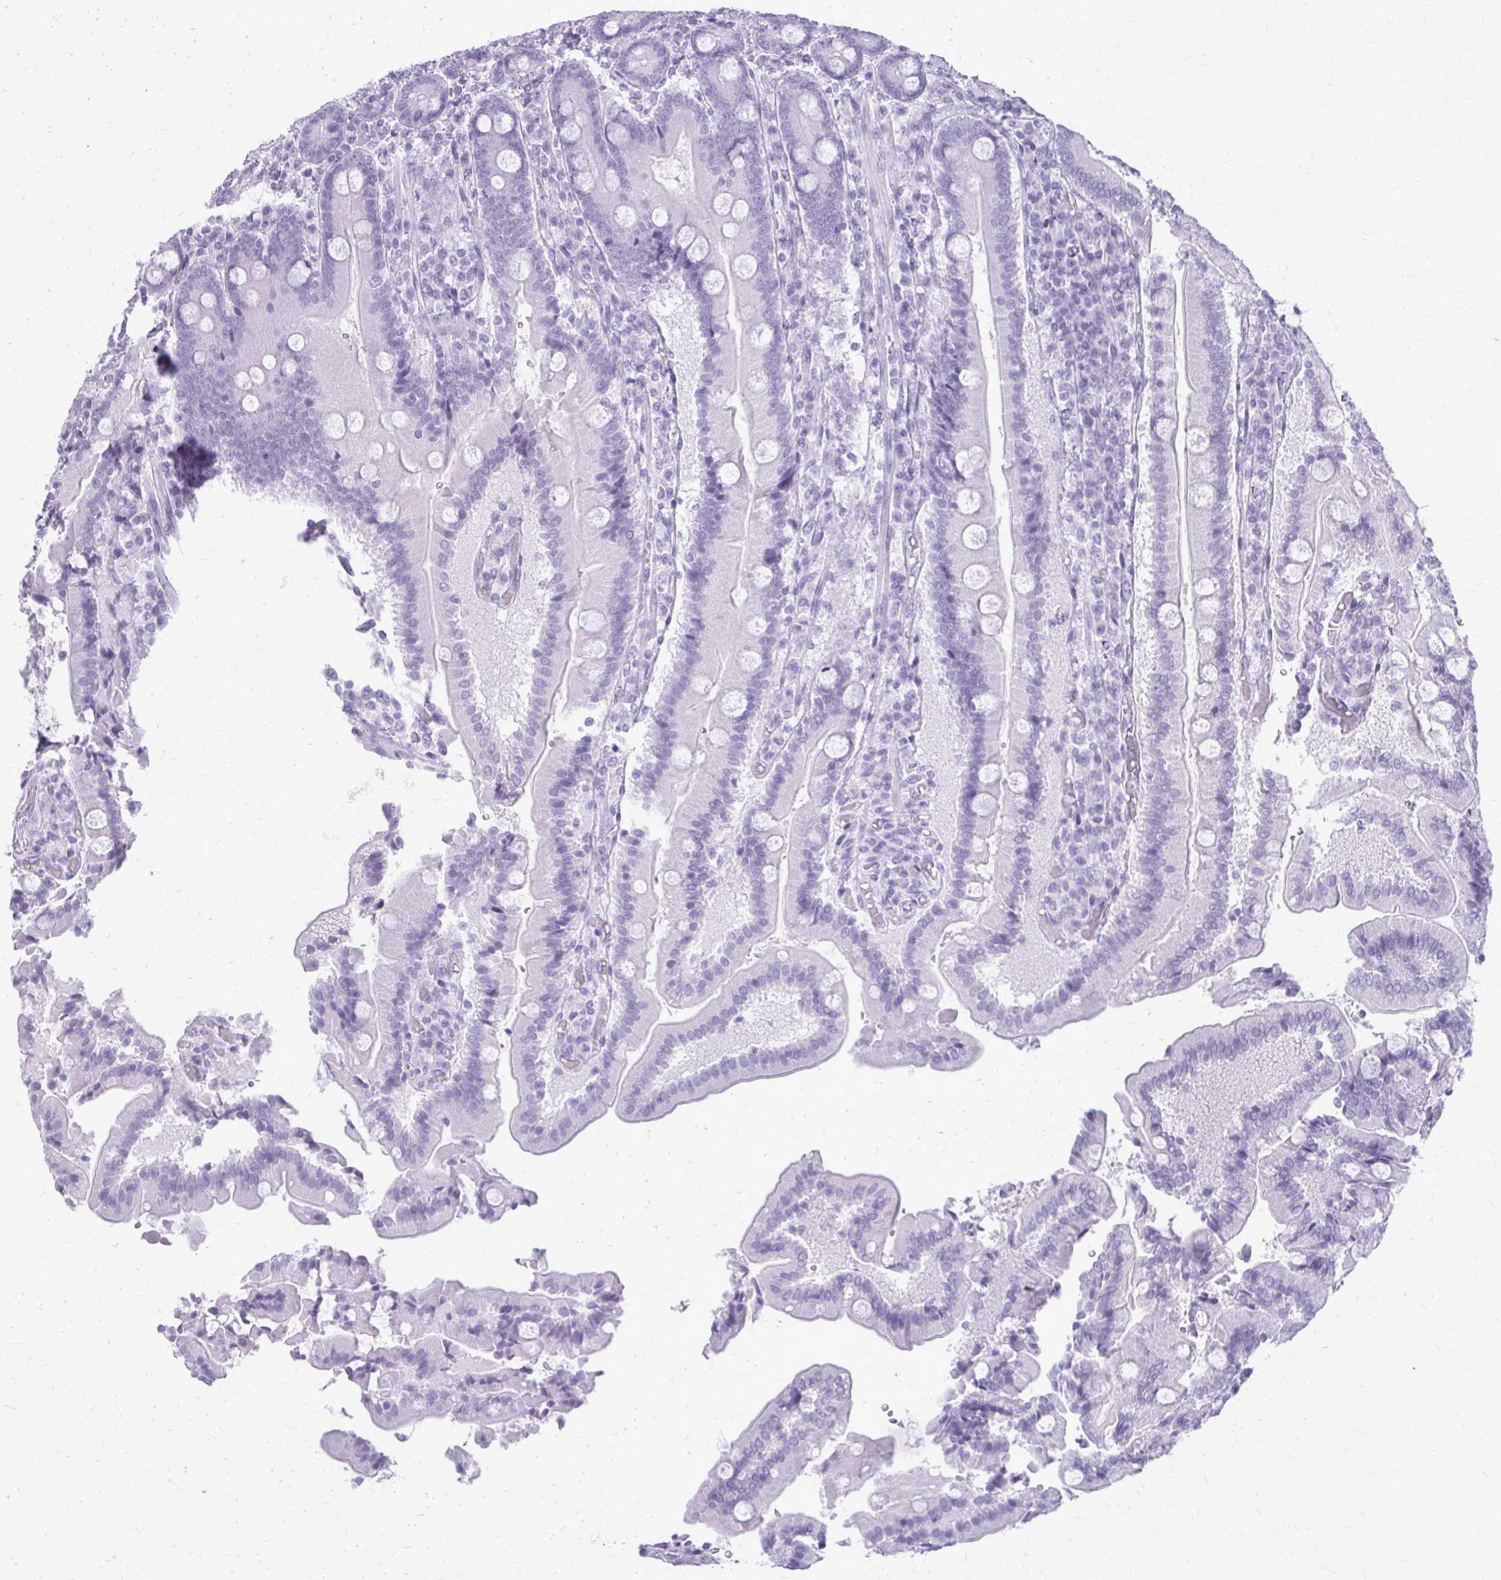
{"staining": {"intensity": "negative", "quantity": "none", "location": "none"}, "tissue": "duodenum", "cell_type": "Glandular cells", "image_type": "normal", "snomed": [{"axis": "morphology", "description": "Normal tissue, NOS"}, {"axis": "topography", "description": "Duodenum"}], "caption": "Human duodenum stained for a protein using immunohistochemistry exhibits no expression in glandular cells.", "gene": "KRT5", "patient": {"sex": "female", "age": 62}}